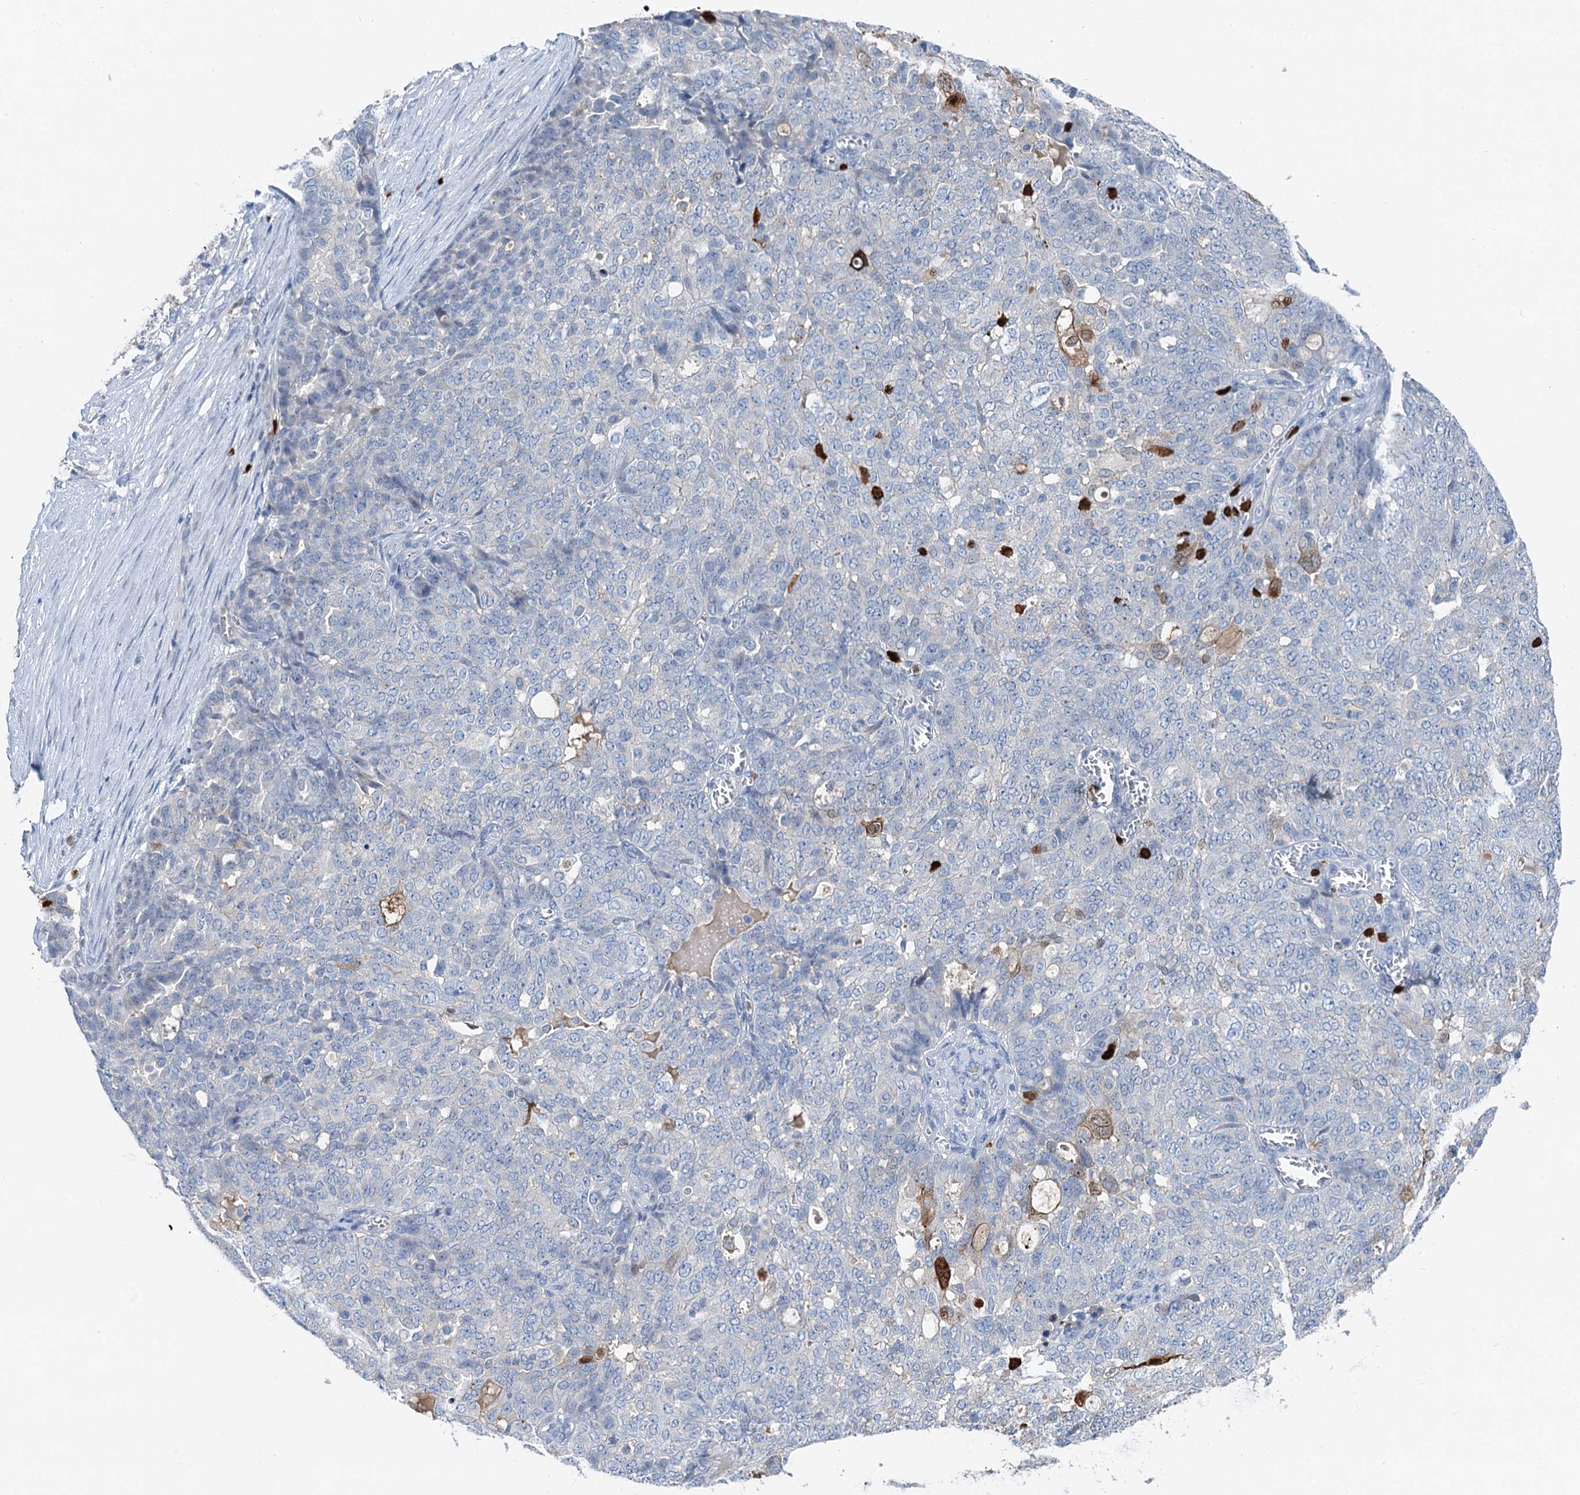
{"staining": {"intensity": "negative", "quantity": "none", "location": "none"}, "tissue": "ovarian cancer", "cell_type": "Tumor cells", "image_type": "cancer", "snomed": [{"axis": "morphology", "description": "Cystadenocarcinoma, serous, NOS"}, {"axis": "topography", "description": "Soft tissue"}, {"axis": "topography", "description": "Ovary"}], "caption": "Immunohistochemistry (IHC) photomicrograph of neoplastic tissue: ovarian serous cystadenocarcinoma stained with DAB reveals no significant protein staining in tumor cells. The staining is performed using DAB brown chromogen with nuclei counter-stained in using hematoxylin.", "gene": "OTOA", "patient": {"sex": "female", "age": 57}}